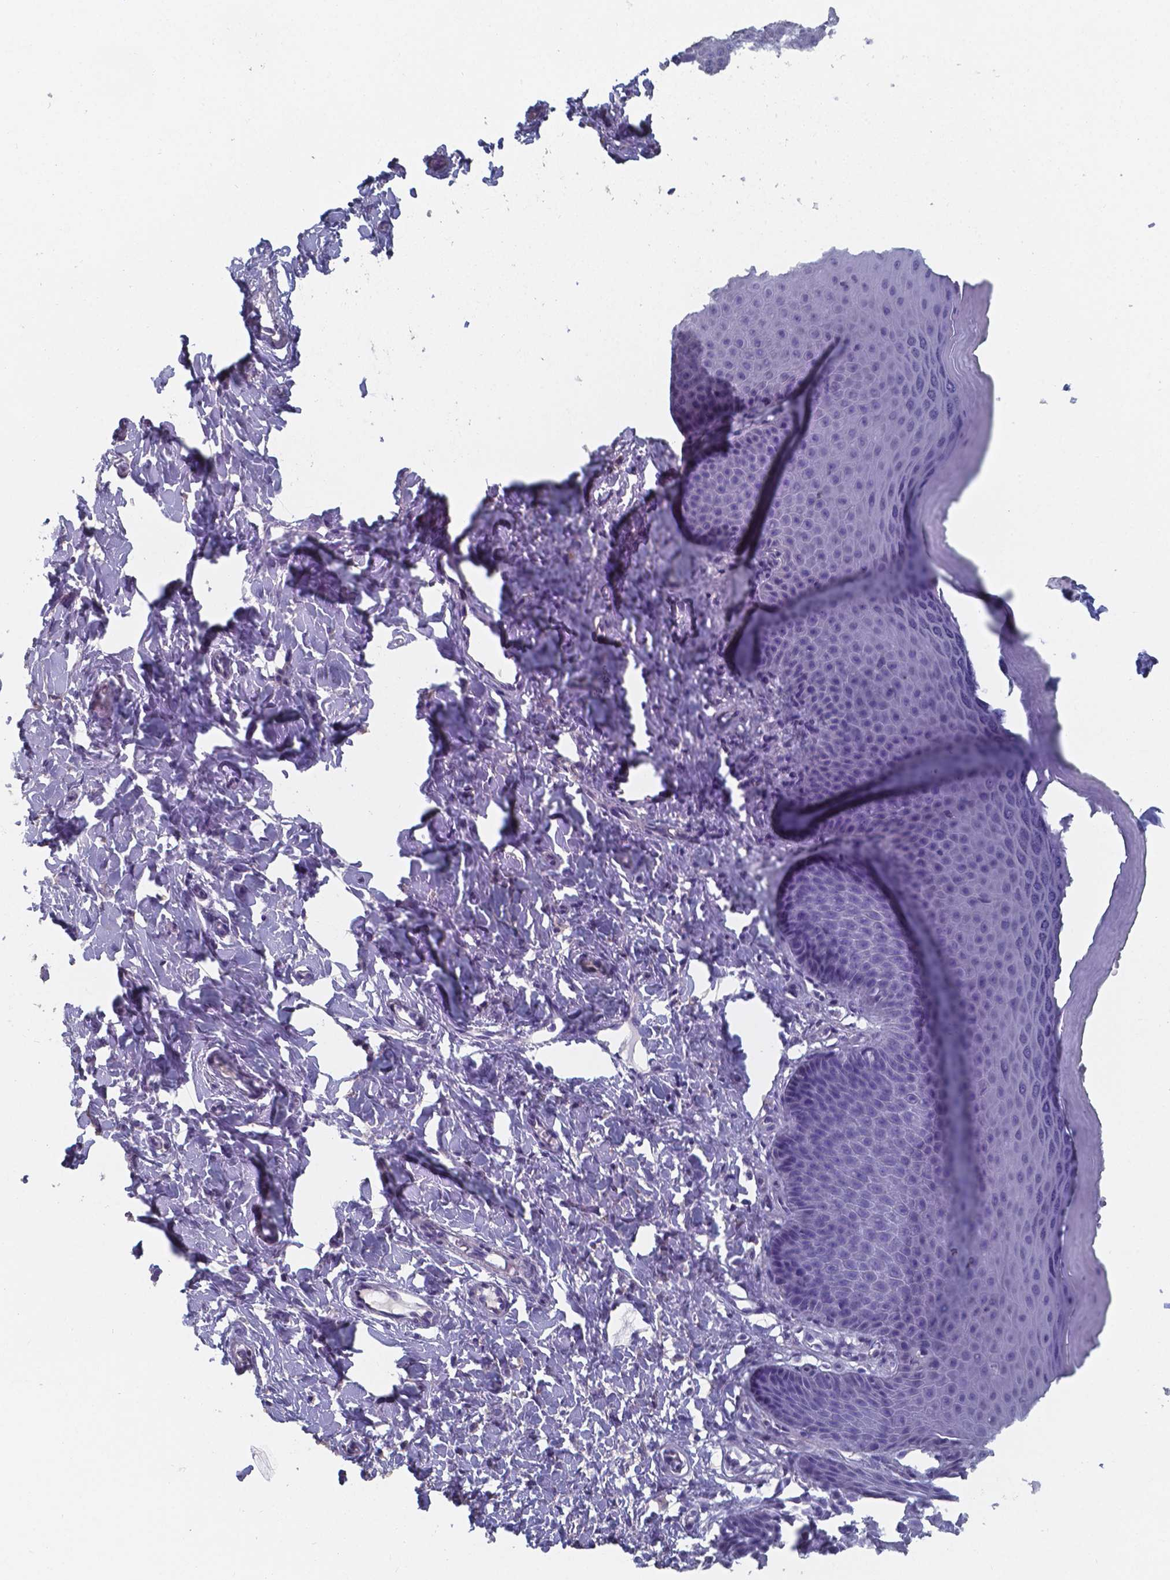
{"staining": {"intensity": "negative", "quantity": "none", "location": "none"}, "tissue": "vagina", "cell_type": "Squamous epithelial cells", "image_type": "normal", "snomed": [{"axis": "morphology", "description": "Normal tissue, NOS"}, {"axis": "topography", "description": "Vagina"}], "caption": "An image of vagina stained for a protein demonstrates no brown staining in squamous epithelial cells.", "gene": "FOXJ1", "patient": {"sex": "female", "age": 83}}